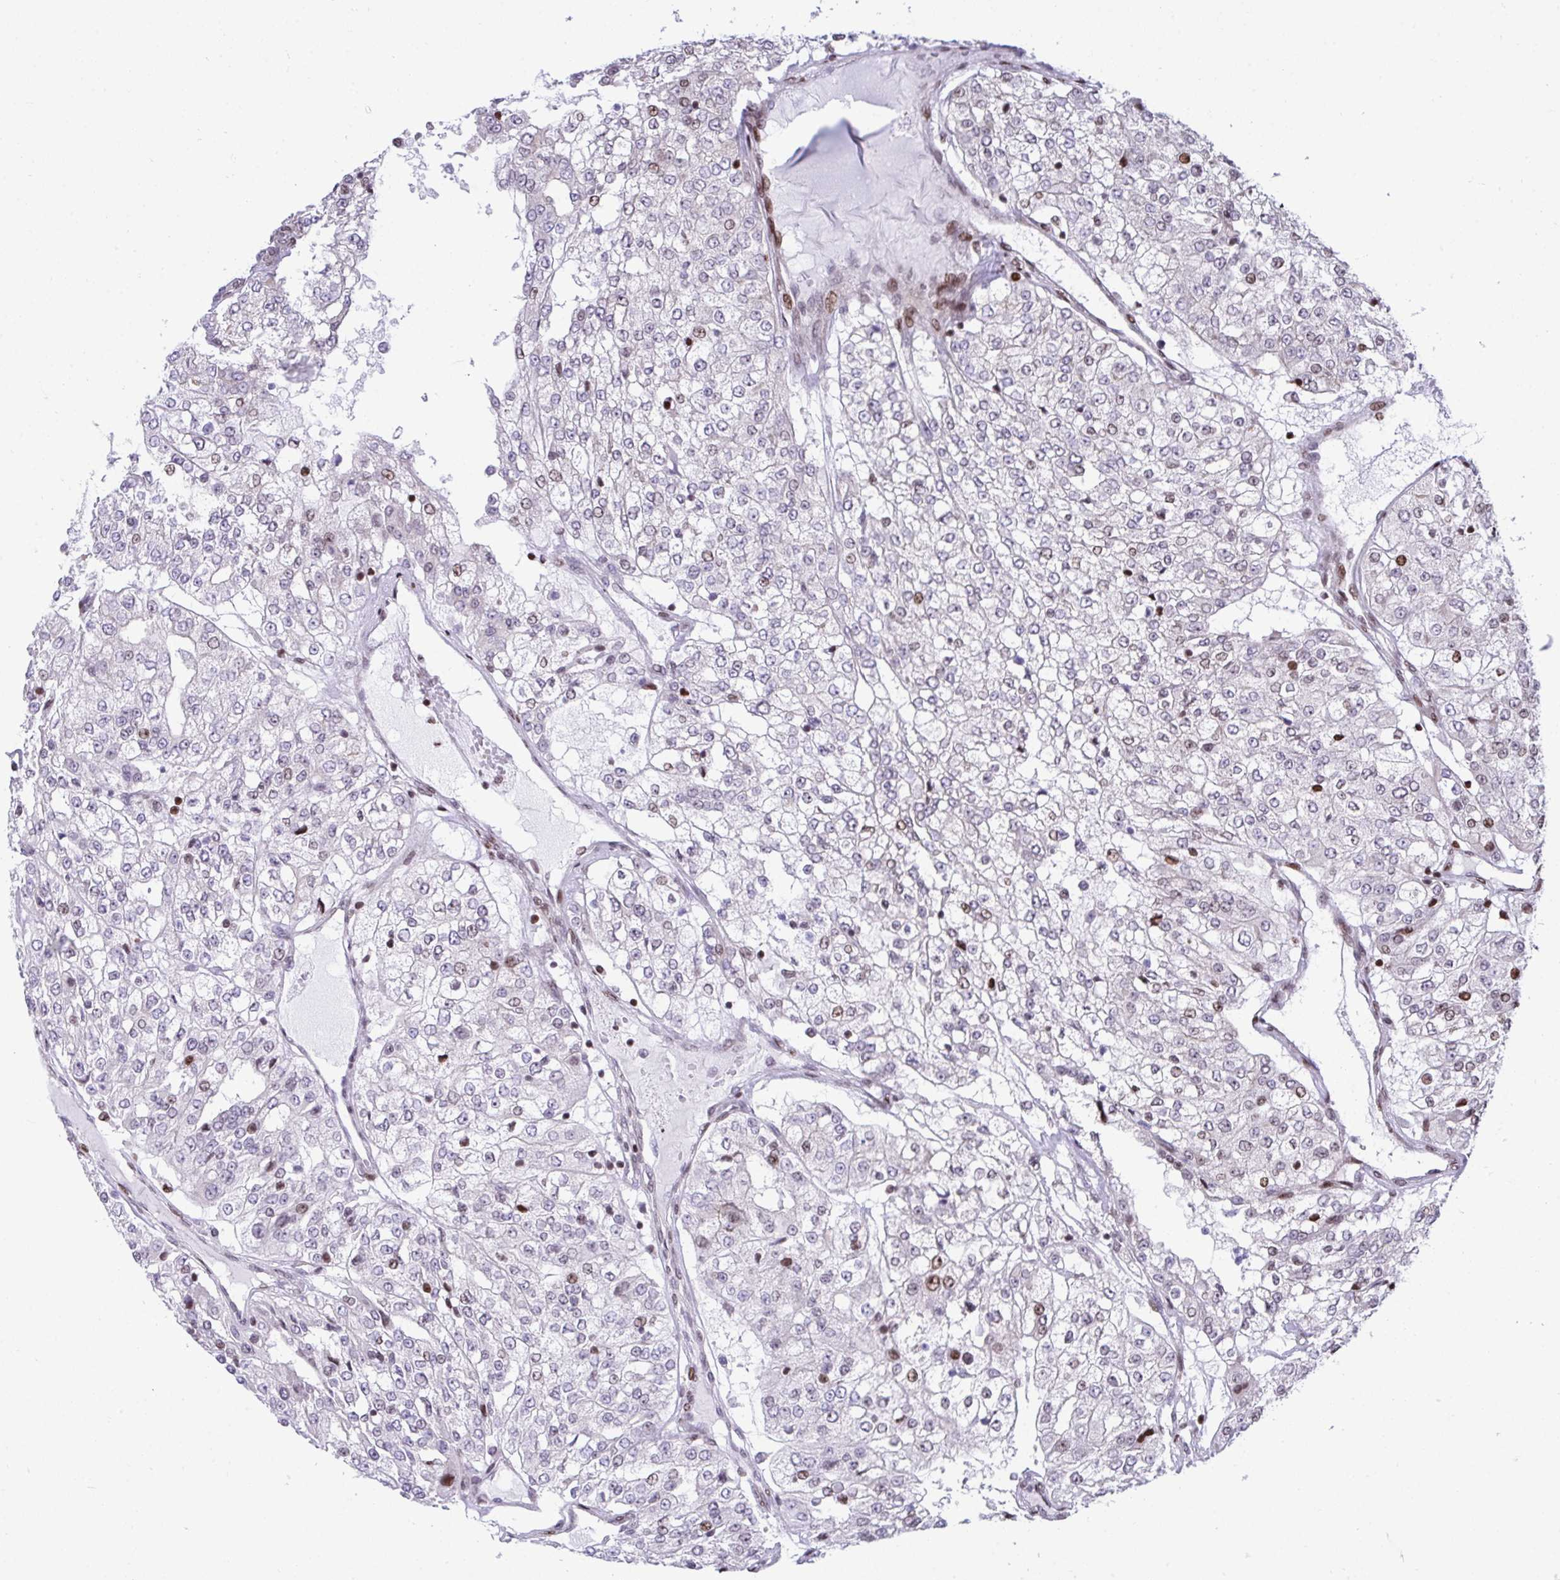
{"staining": {"intensity": "moderate", "quantity": "<25%", "location": "nuclear"}, "tissue": "renal cancer", "cell_type": "Tumor cells", "image_type": "cancer", "snomed": [{"axis": "morphology", "description": "Adenocarcinoma, NOS"}, {"axis": "topography", "description": "Kidney"}], "caption": "Brown immunohistochemical staining in renal cancer (adenocarcinoma) reveals moderate nuclear positivity in about <25% of tumor cells. Using DAB (3,3'-diaminobenzidine) (brown) and hematoxylin (blue) stains, captured at high magnification using brightfield microscopy.", "gene": "RAPGEF5", "patient": {"sex": "female", "age": 63}}